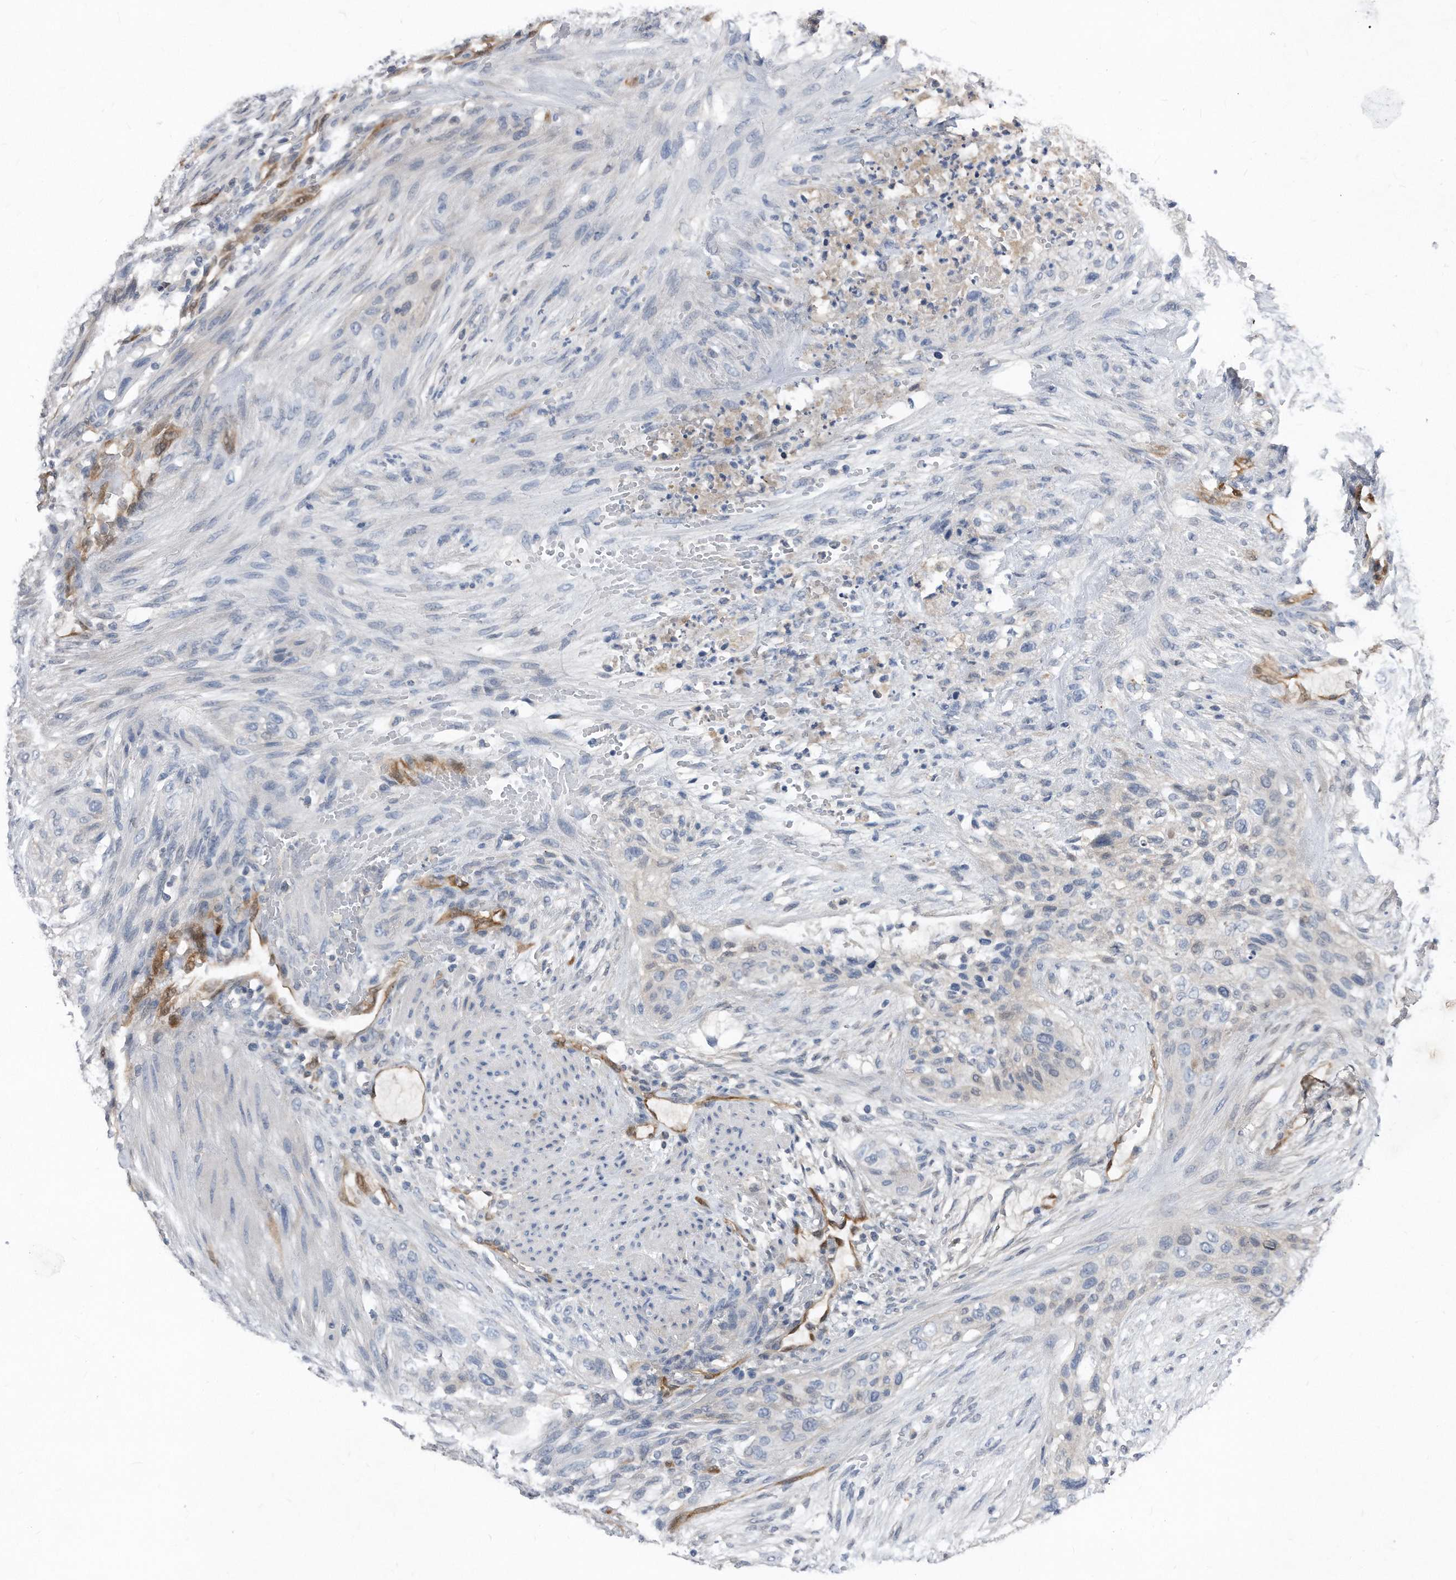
{"staining": {"intensity": "negative", "quantity": "none", "location": "none"}, "tissue": "urothelial cancer", "cell_type": "Tumor cells", "image_type": "cancer", "snomed": [{"axis": "morphology", "description": "Urothelial carcinoma, High grade"}, {"axis": "topography", "description": "Urinary bladder"}], "caption": "Immunohistochemical staining of human urothelial carcinoma (high-grade) reveals no significant expression in tumor cells.", "gene": "MAP2K6", "patient": {"sex": "male", "age": 35}}